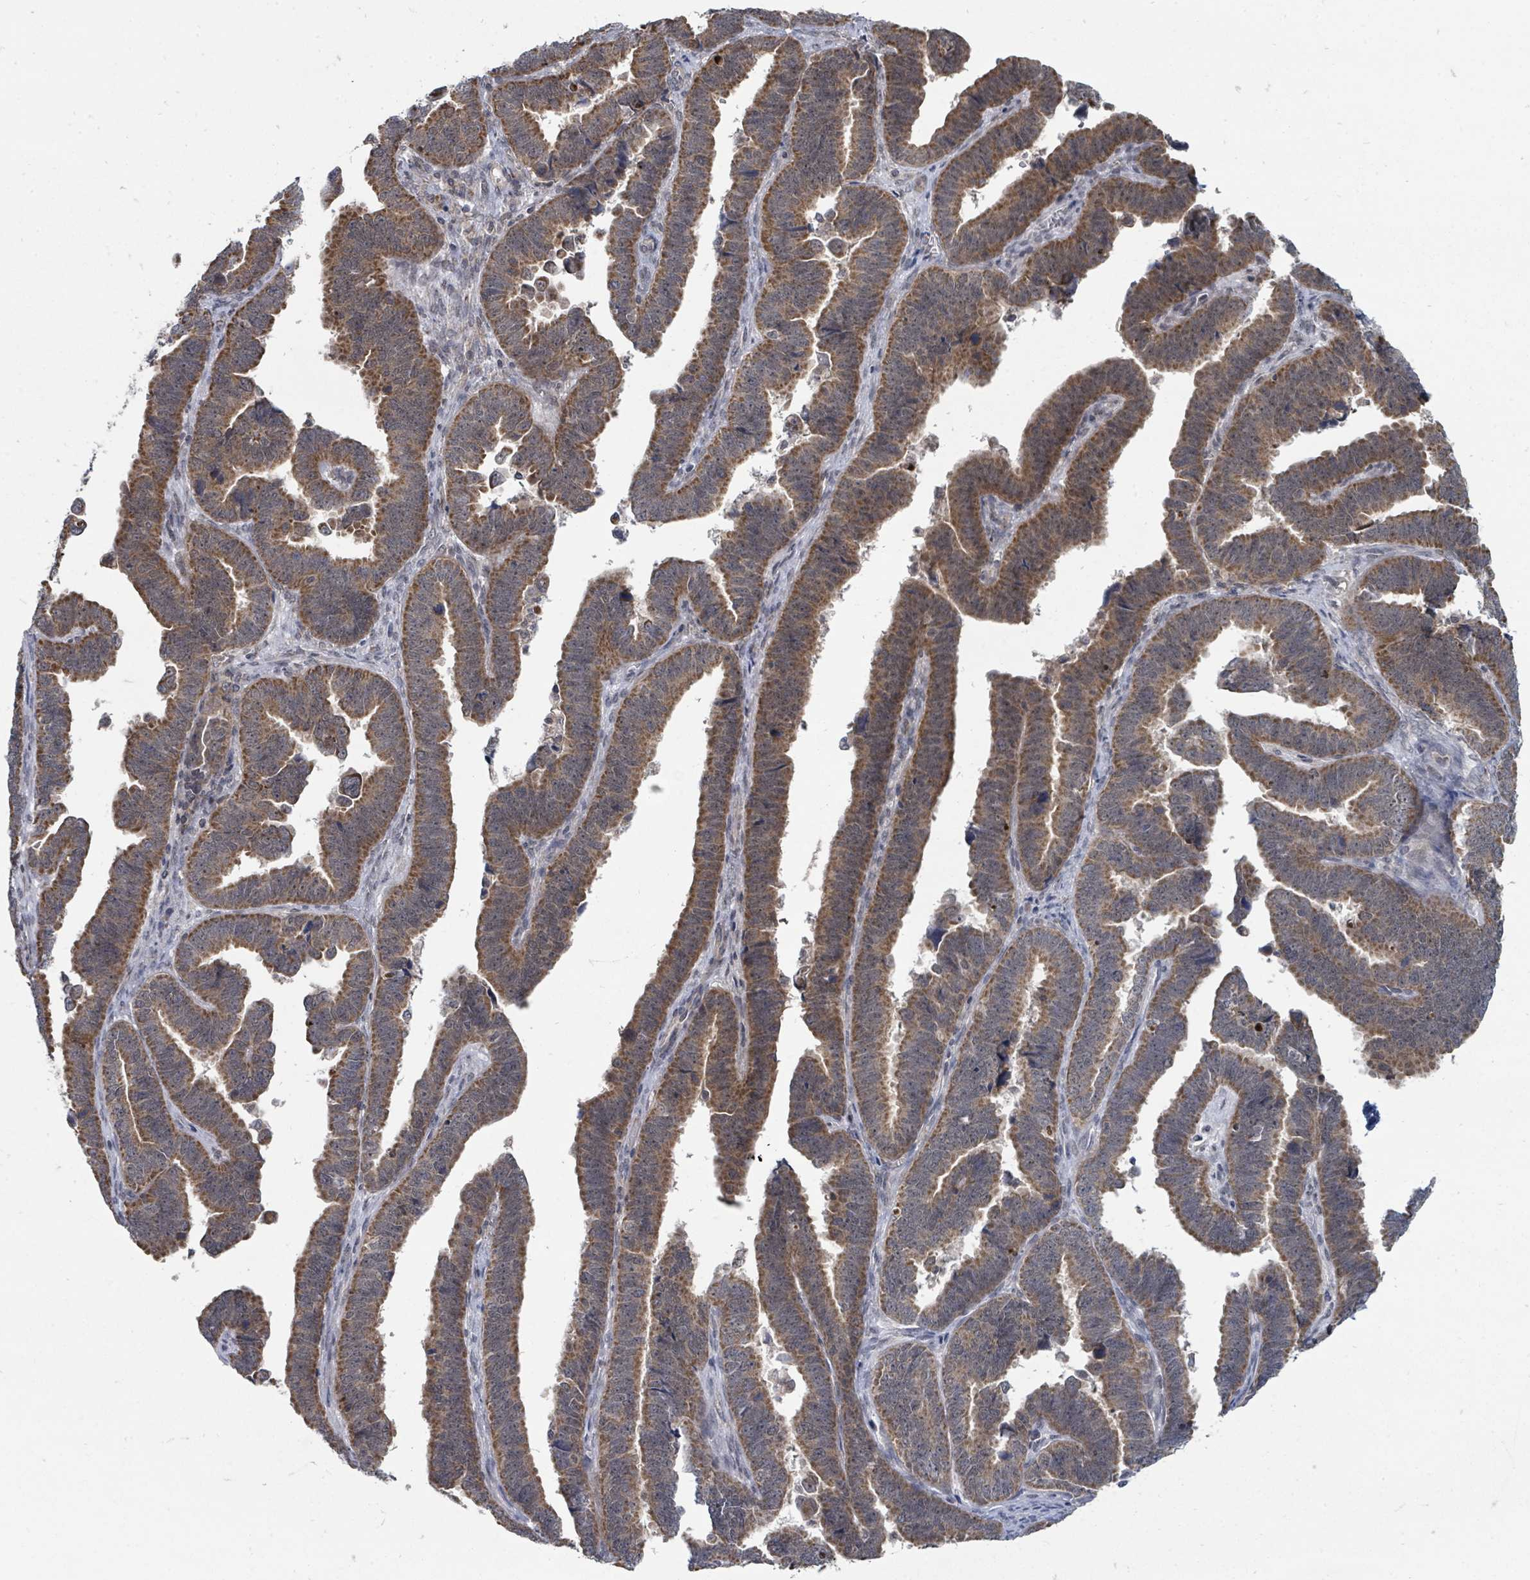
{"staining": {"intensity": "moderate", "quantity": ">75%", "location": "cytoplasmic/membranous"}, "tissue": "endometrial cancer", "cell_type": "Tumor cells", "image_type": "cancer", "snomed": [{"axis": "morphology", "description": "Adenocarcinoma, NOS"}, {"axis": "topography", "description": "Endometrium"}], "caption": "Adenocarcinoma (endometrial) stained for a protein exhibits moderate cytoplasmic/membranous positivity in tumor cells.", "gene": "MAGOHB", "patient": {"sex": "female", "age": 75}}